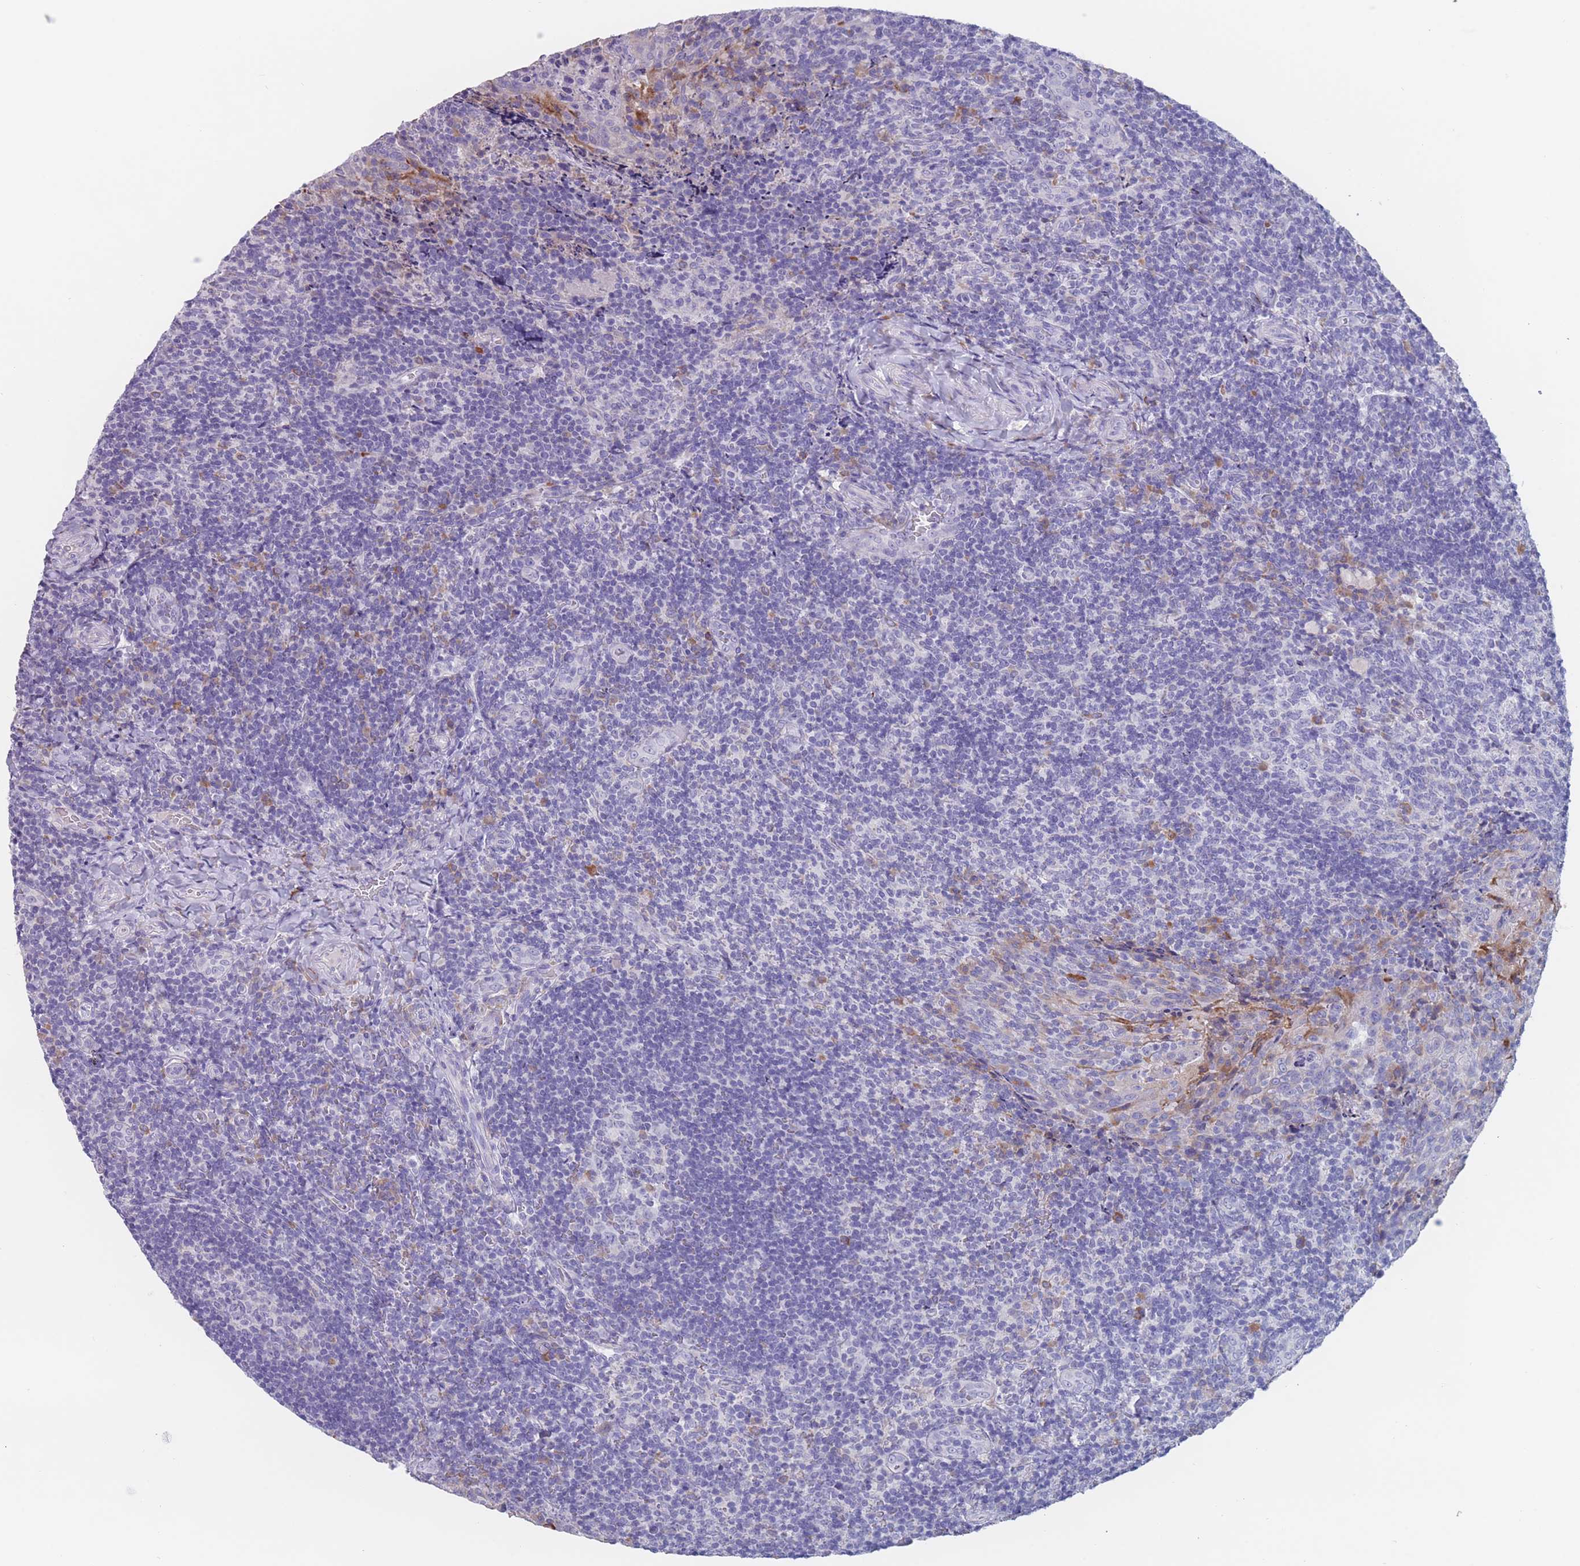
{"staining": {"intensity": "moderate", "quantity": "<25%", "location": "cytoplasmic/membranous"}, "tissue": "tonsil", "cell_type": "Germinal center cells", "image_type": "normal", "snomed": [{"axis": "morphology", "description": "Normal tissue, NOS"}, {"axis": "topography", "description": "Tonsil"}], "caption": "Tonsil stained for a protein (brown) shows moderate cytoplasmic/membranous positive expression in about <25% of germinal center cells.", "gene": "ST8SIA5", "patient": {"sex": "male", "age": 17}}